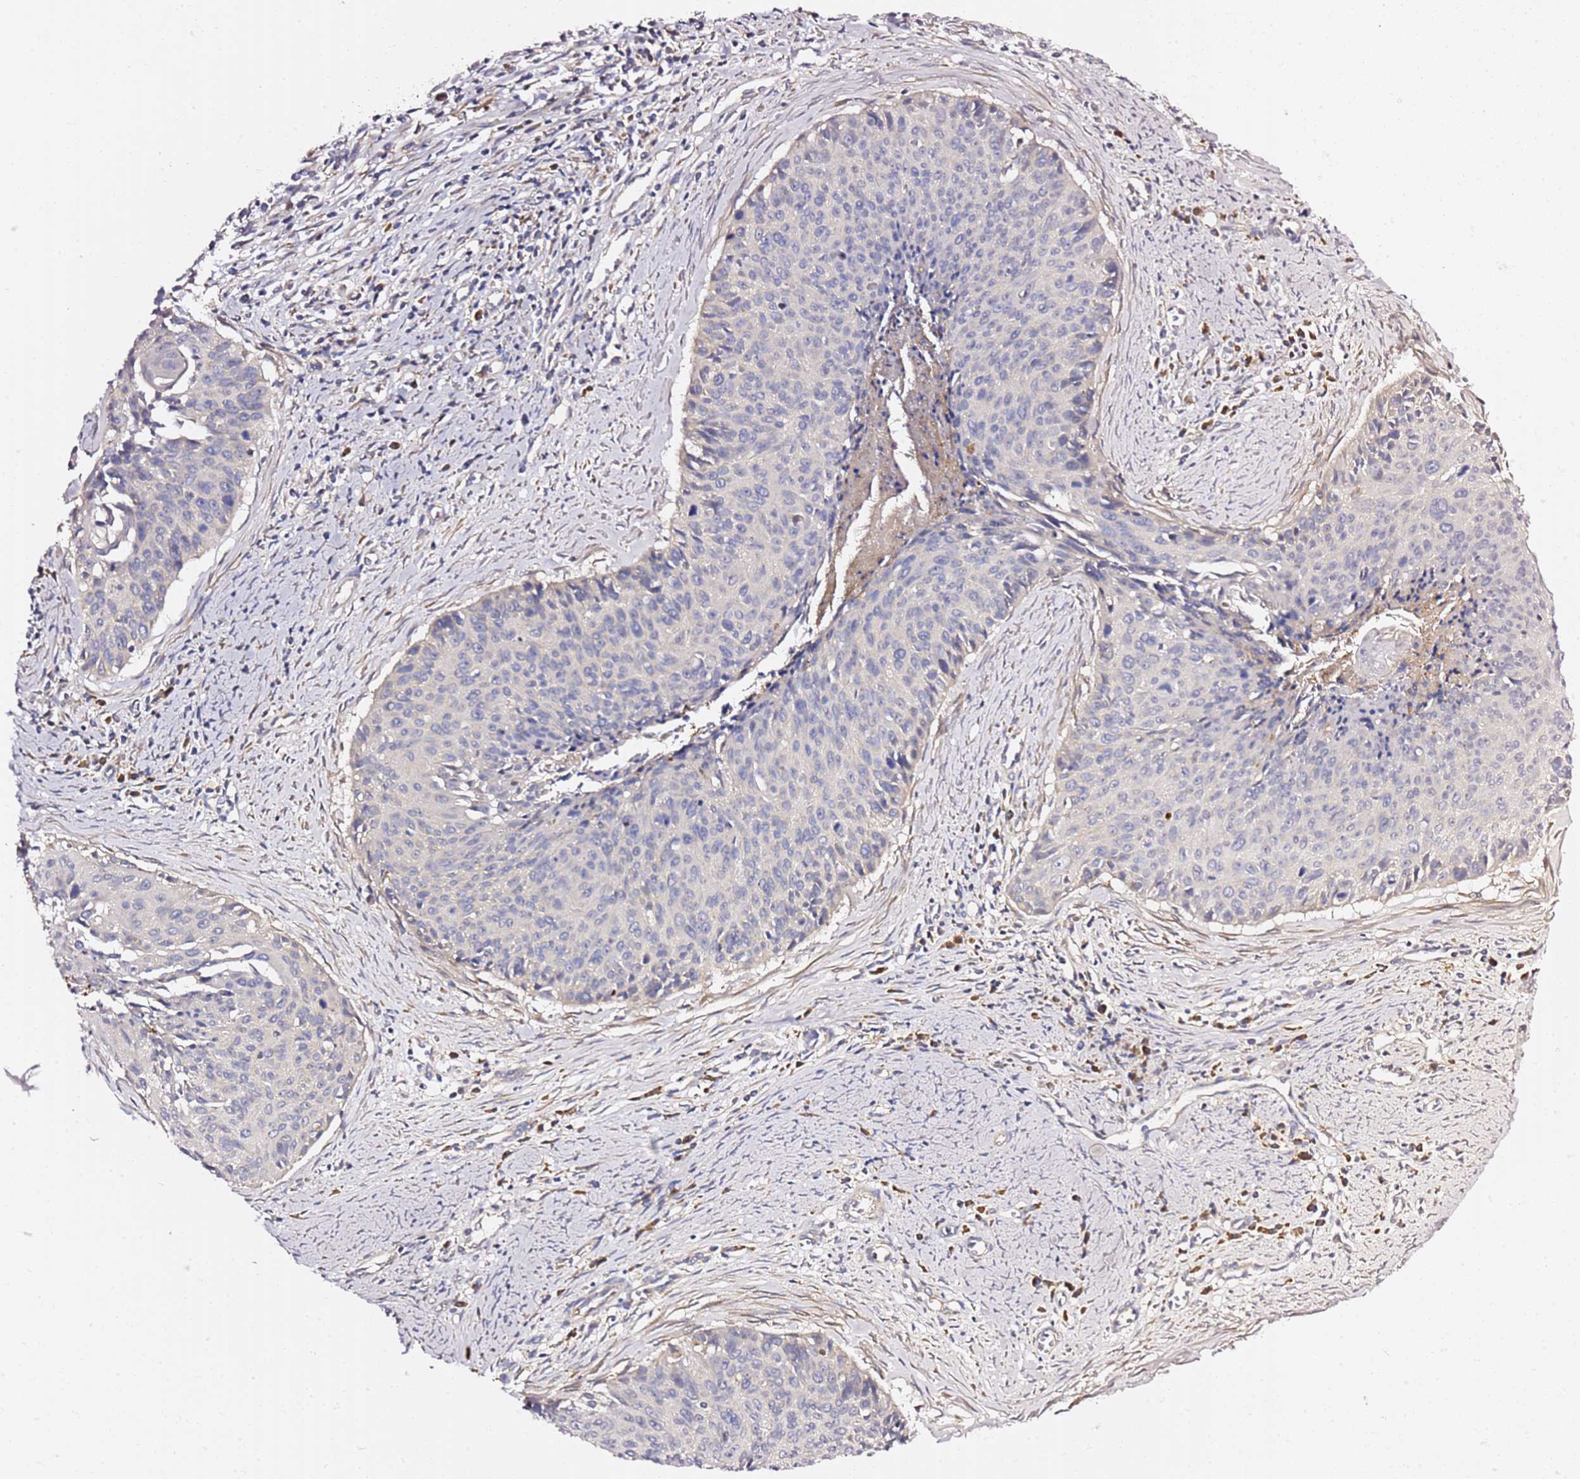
{"staining": {"intensity": "negative", "quantity": "none", "location": "none"}, "tissue": "cervical cancer", "cell_type": "Tumor cells", "image_type": "cancer", "snomed": [{"axis": "morphology", "description": "Squamous cell carcinoma, NOS"}, {"axis": "topography", "description": "Cervix"}], "caption": "This is a photomicrograph of IHC staining of cervical squamous cell carcinoma, which shows no staining in tumor cells. (DAB immunohistochemistry (IHC) visualized using brightfield microscopy, high magnification).", "gene": "C19orf12", "patient": {"sex": "female", "age": 55}}